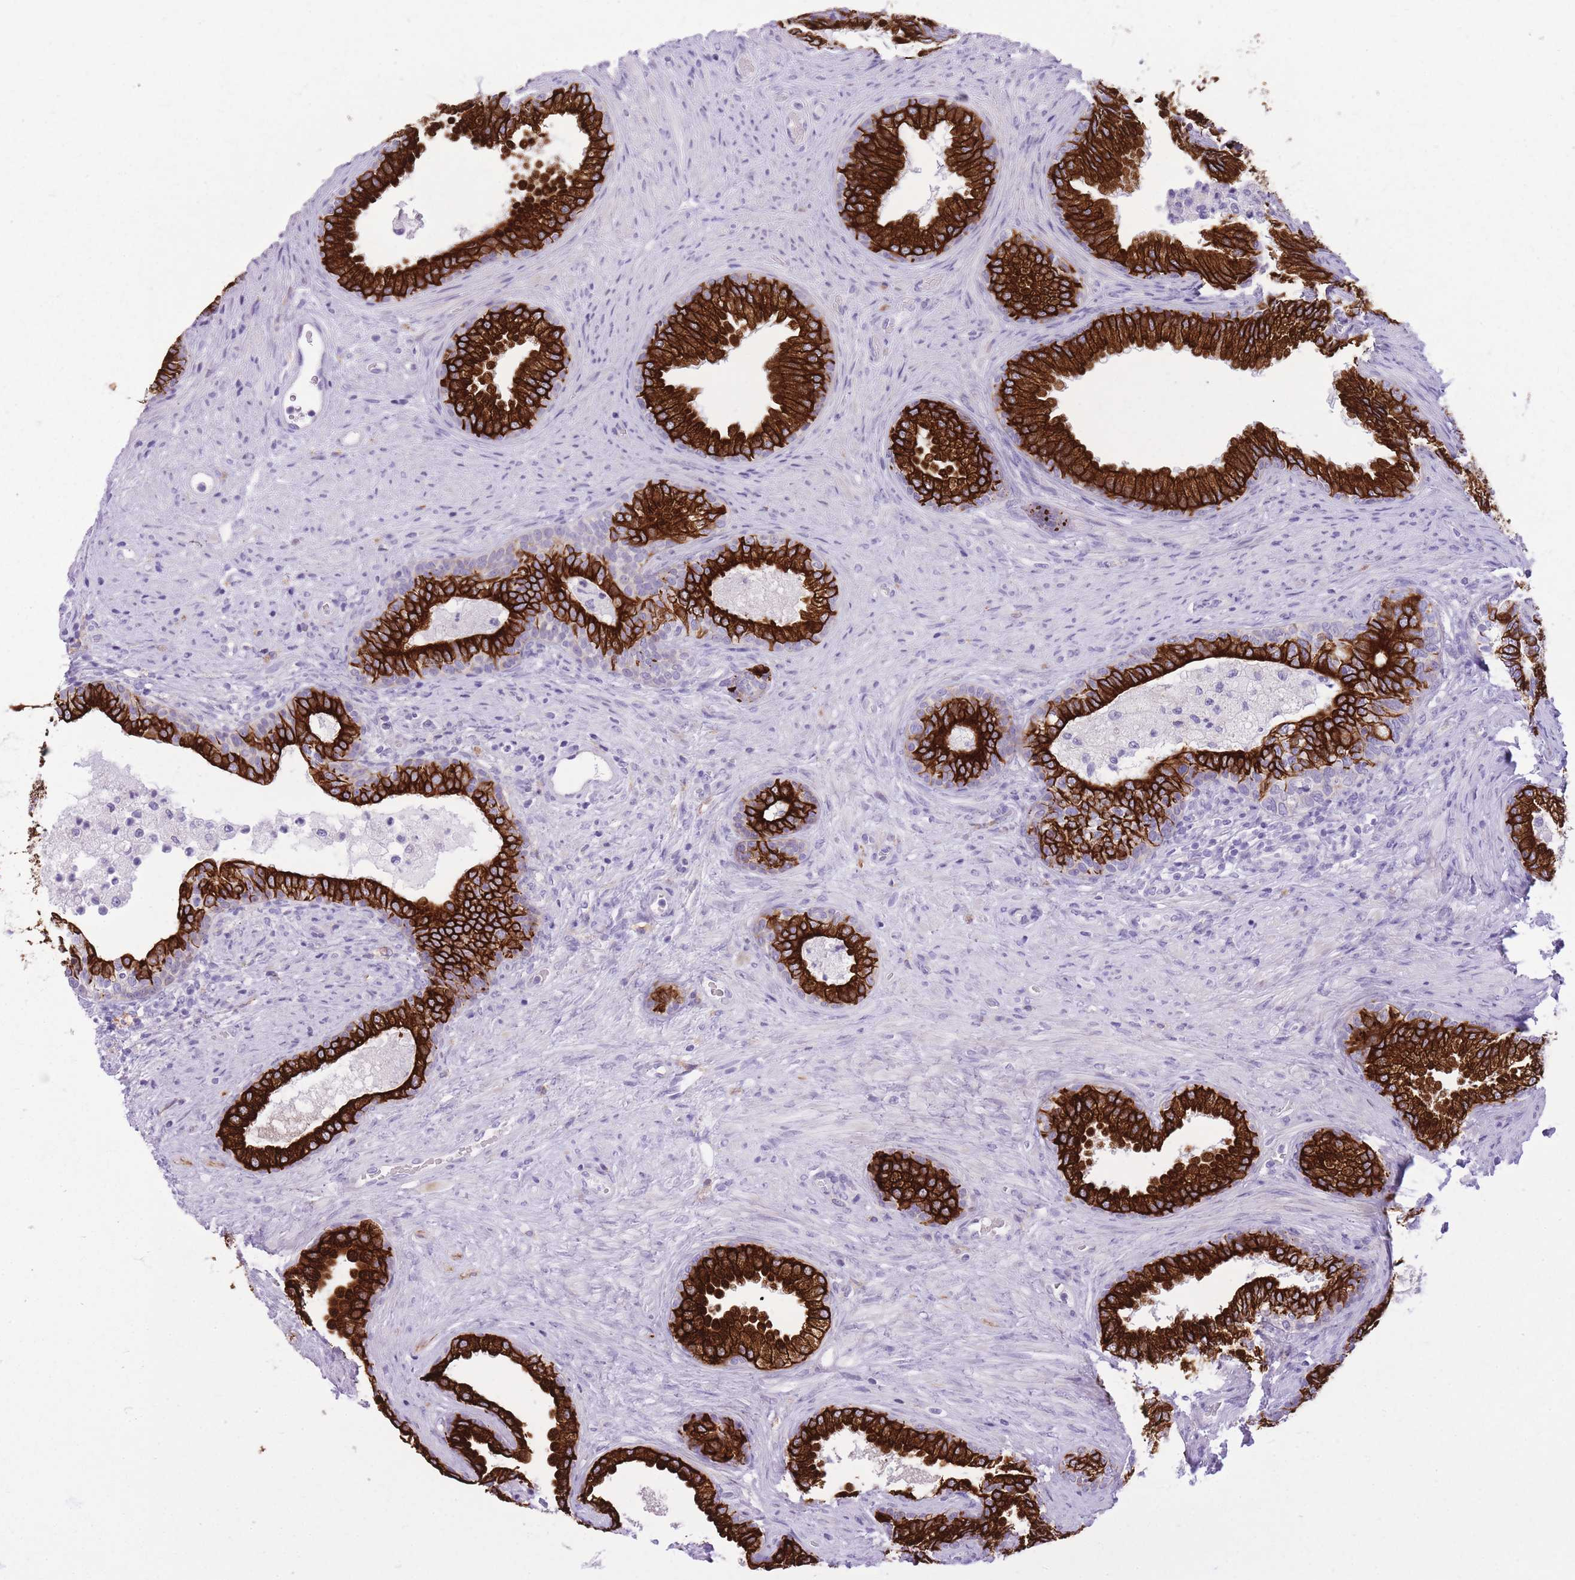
{"staining": {"intensity": "strong", "quantity": ">75%", "location": "cytoplasmic/membranous"}, "tissue": "prostate", "cell_type": "Glandular cells", "image_type": "normal", "snomed": [{"axis": "morphology", "description": "Normal tissue, NOS"}, {"axis": "topography", "description": "Prostate"}], "caption": "IHC (DAB (3,3'-diaminobenzidine)) staining of unremarkable human prostate reveals strong cytoplasmic/membranous protein positivity in approximately >75% of glandular cells.", "gene": "RADX", "patient": {"sex": "male", "age": 76}}